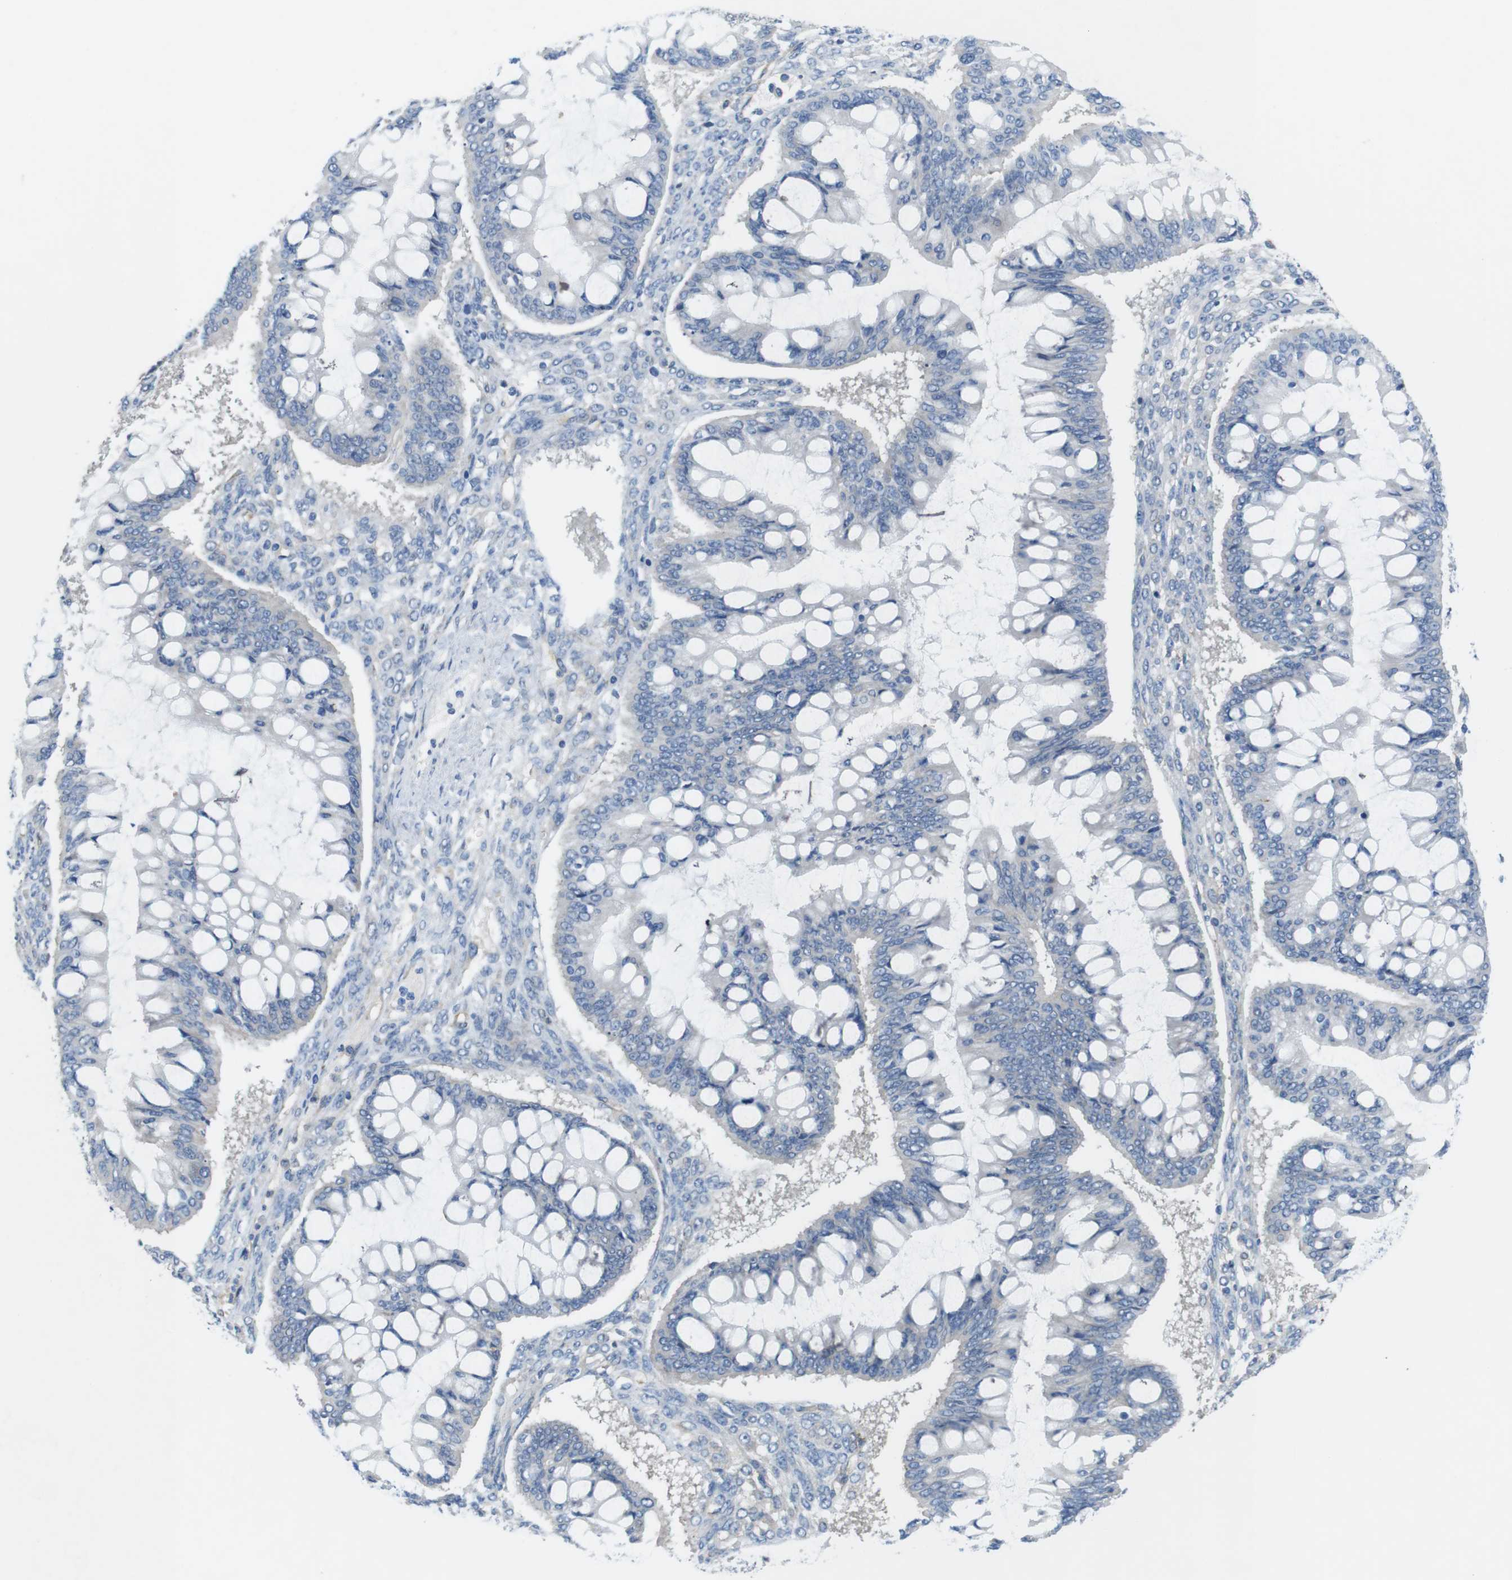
{"staining": {"intensity": "negative", "quantity": "none", "location": "none"}, "tissue": "ovarian cancer", "cell_type": "Tumor cells", "image_type": "cancer", "snomed": [{"axis": "morphology", "description": "Cystadenocarcinoma, mucinous, NOS"}, {"axis": "topography", "description": "Ovary"}], "caption": "The image demonstrates no significant expression in tumor cells of ovarian cancer. The staining is performed using DAB brown chromogen with nuclei counter-stained in using hematoxylin.", "gene": "DCLK1", "patient": {"sex": "female", "age": 73}}